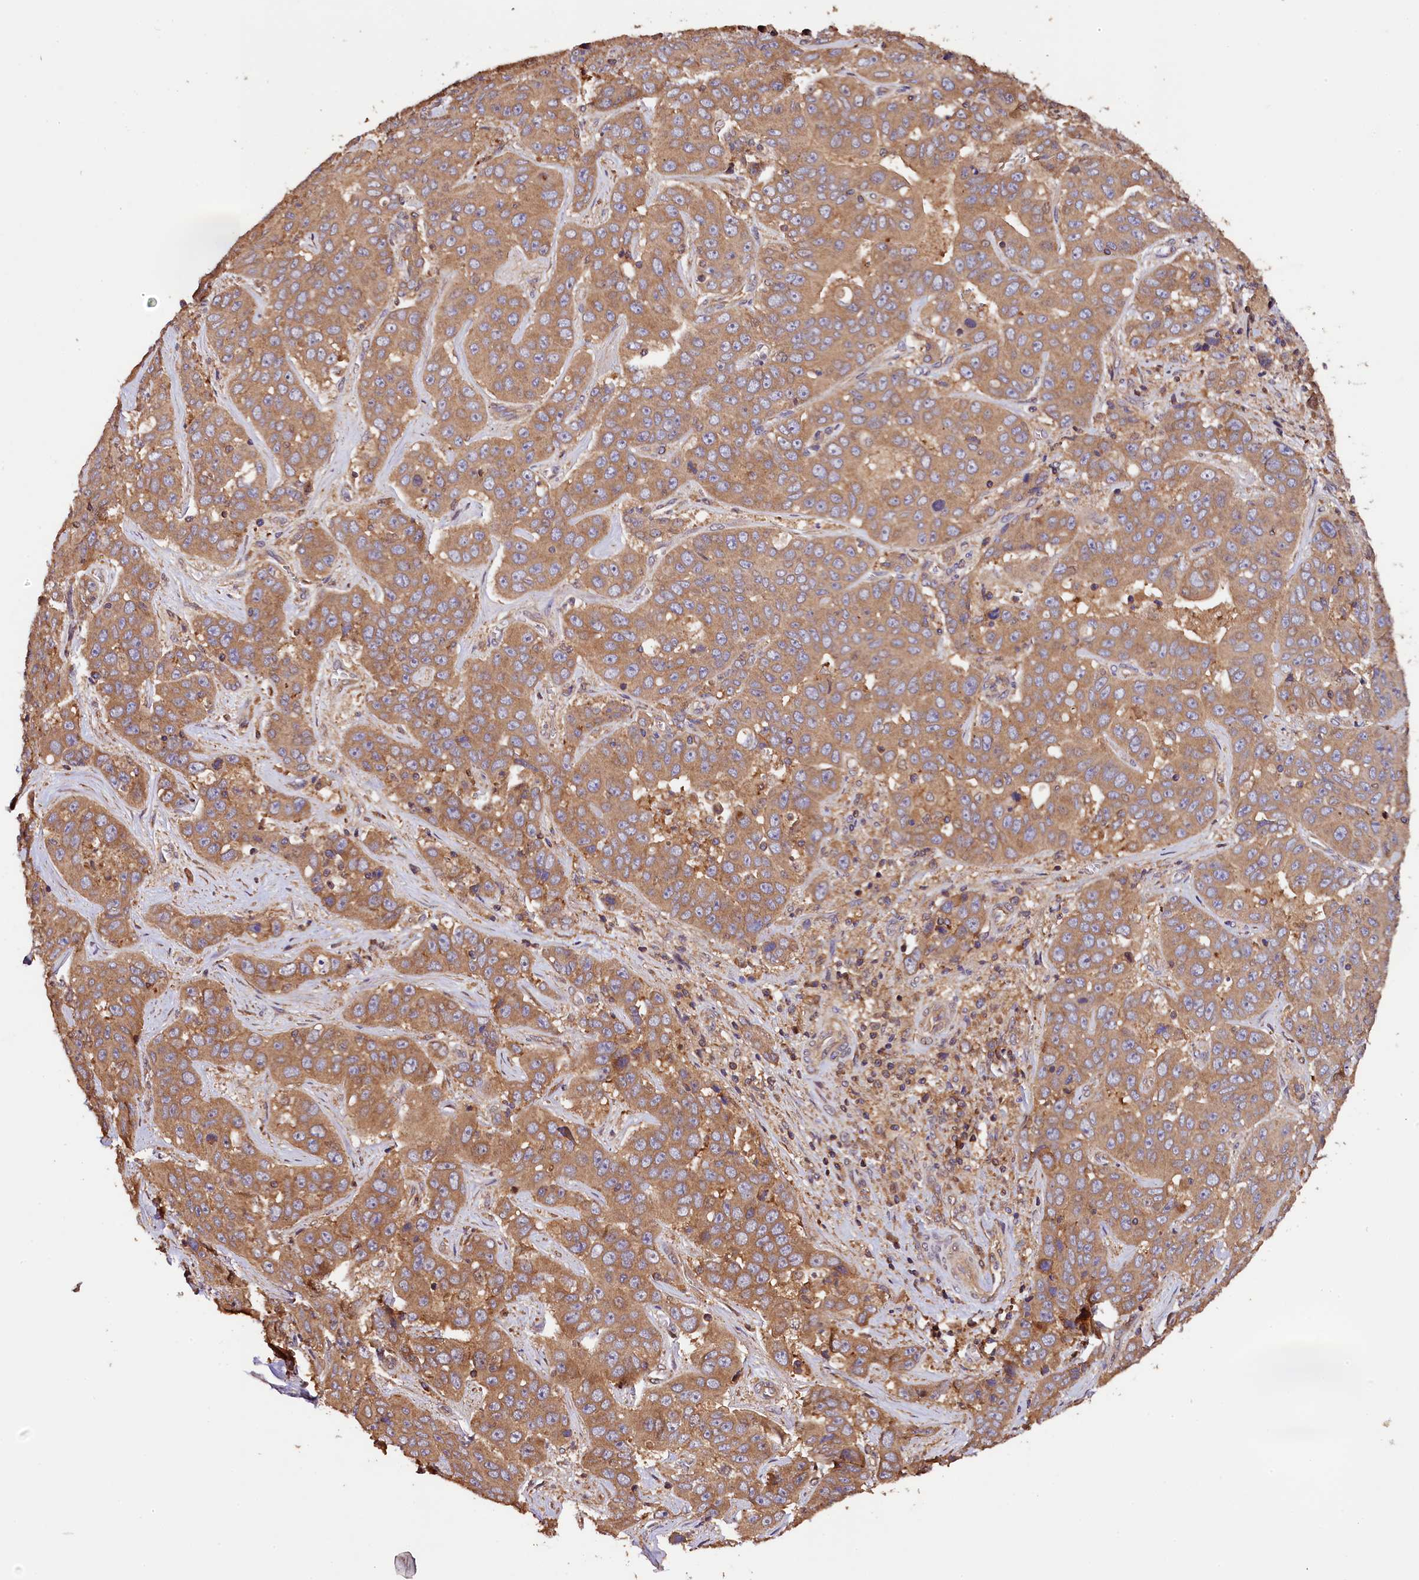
{"staining": {"intensity": "moderate", "quantity": ">75%", "location": "cytoplasmic/membranous"}, "tissue": "liver cancer", "cell_type": "Tumor cells", "image_type": "cancer", "snomed": [{"axis": "morphology", "description": "Cholangiocarcinoma"}, {"axis": "topography", "description": "Liver"}], "caption": "Protein expression analysis of liver cholangiocarcinoma demonstrates moderate cytoplasmic/membranous expression in about >75% of tumor cells.", "gene": "KLC2", "patient": {"sex": "female", "age": 52}}